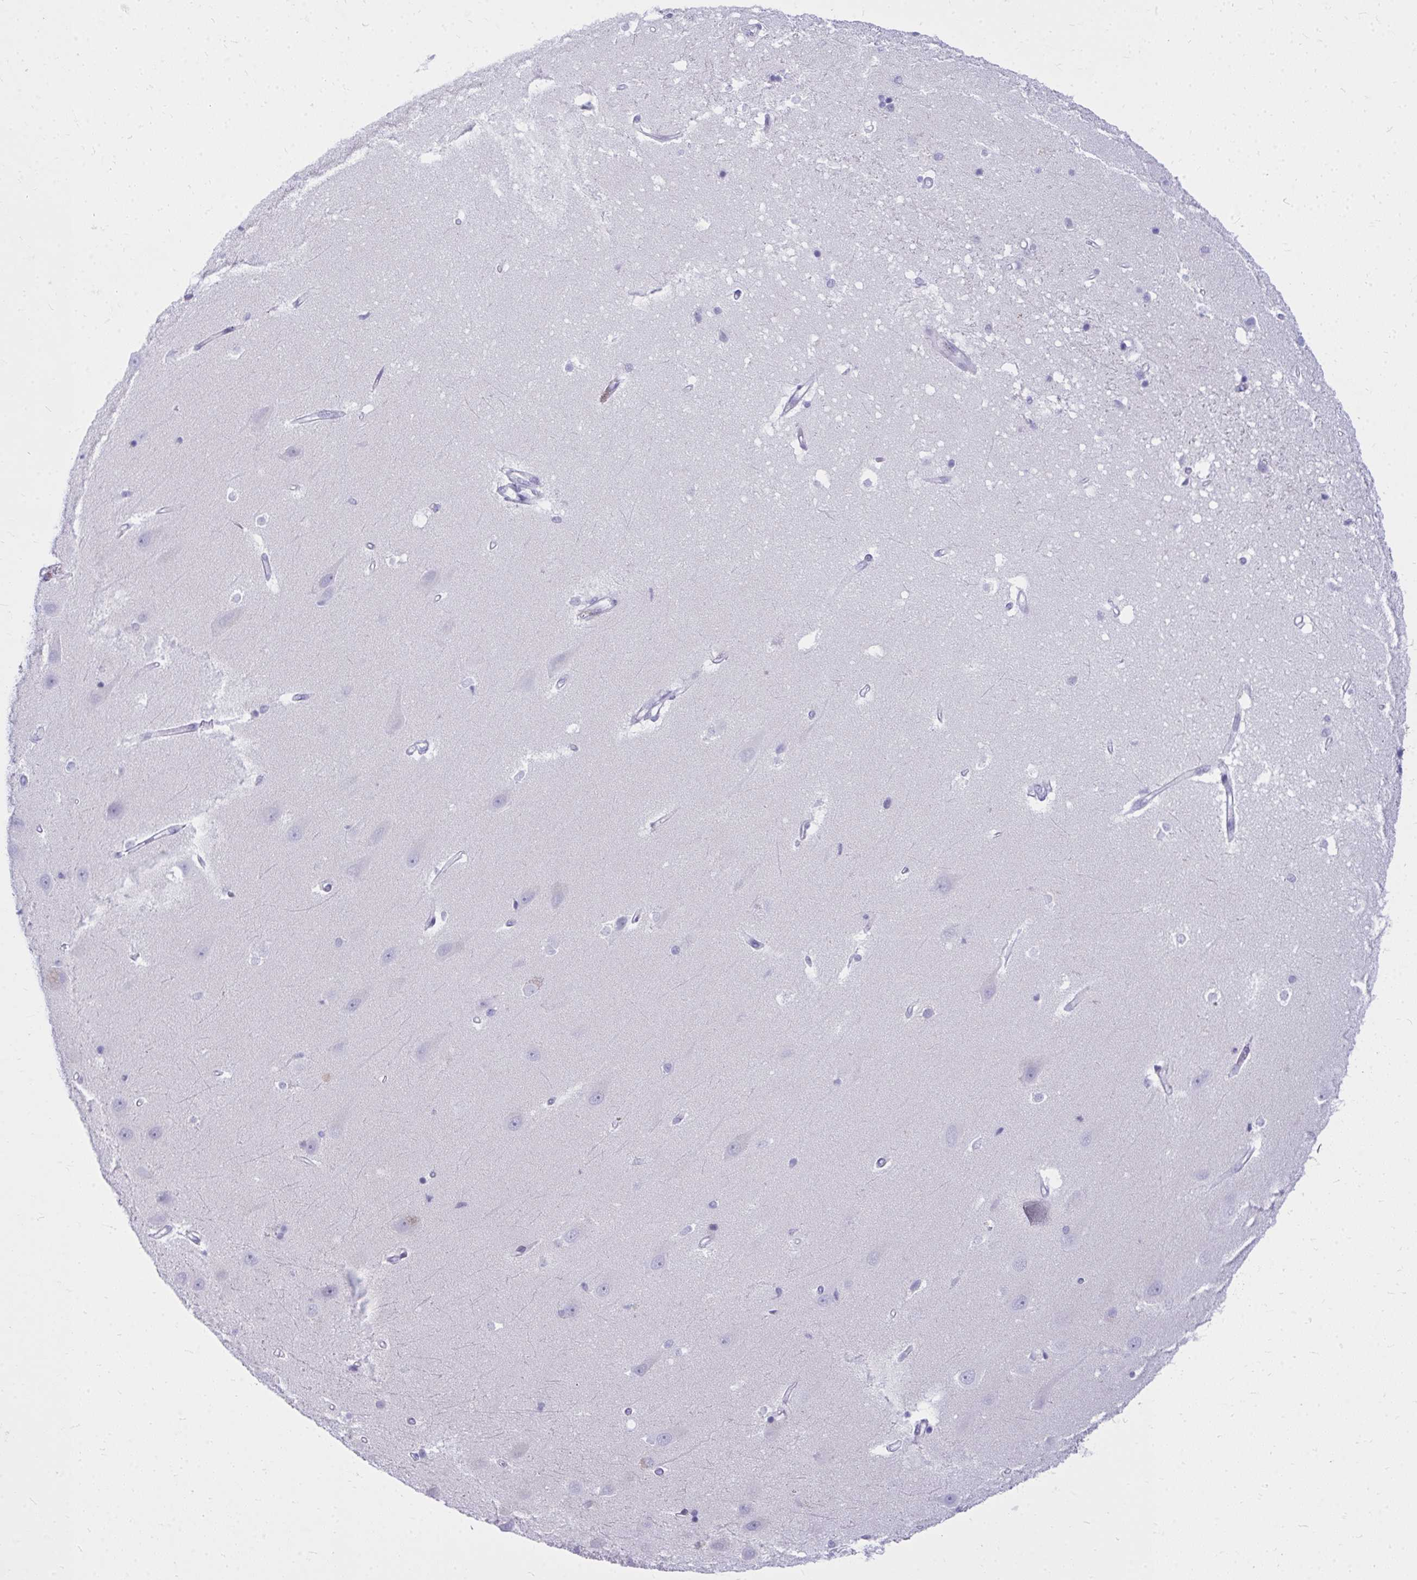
{"staining": {"intensity": "negative", "quantity": "none", "location": "none"}, "tissue": "hippocampus", "cell_type": "Glial cells", "image_type": "normal", "snomed": [{"axis": "morphology", "description": "Normal tissue, NOS"}, {"axis": "topography", "description": "Hippocampus"}], "caption": "Glial cells are negative for brown protein staining in normal hippocampus. Nuclei are stained in blue.", "gene": "ZSCAN25", "patient": {"sex": "male", "age": 63}}